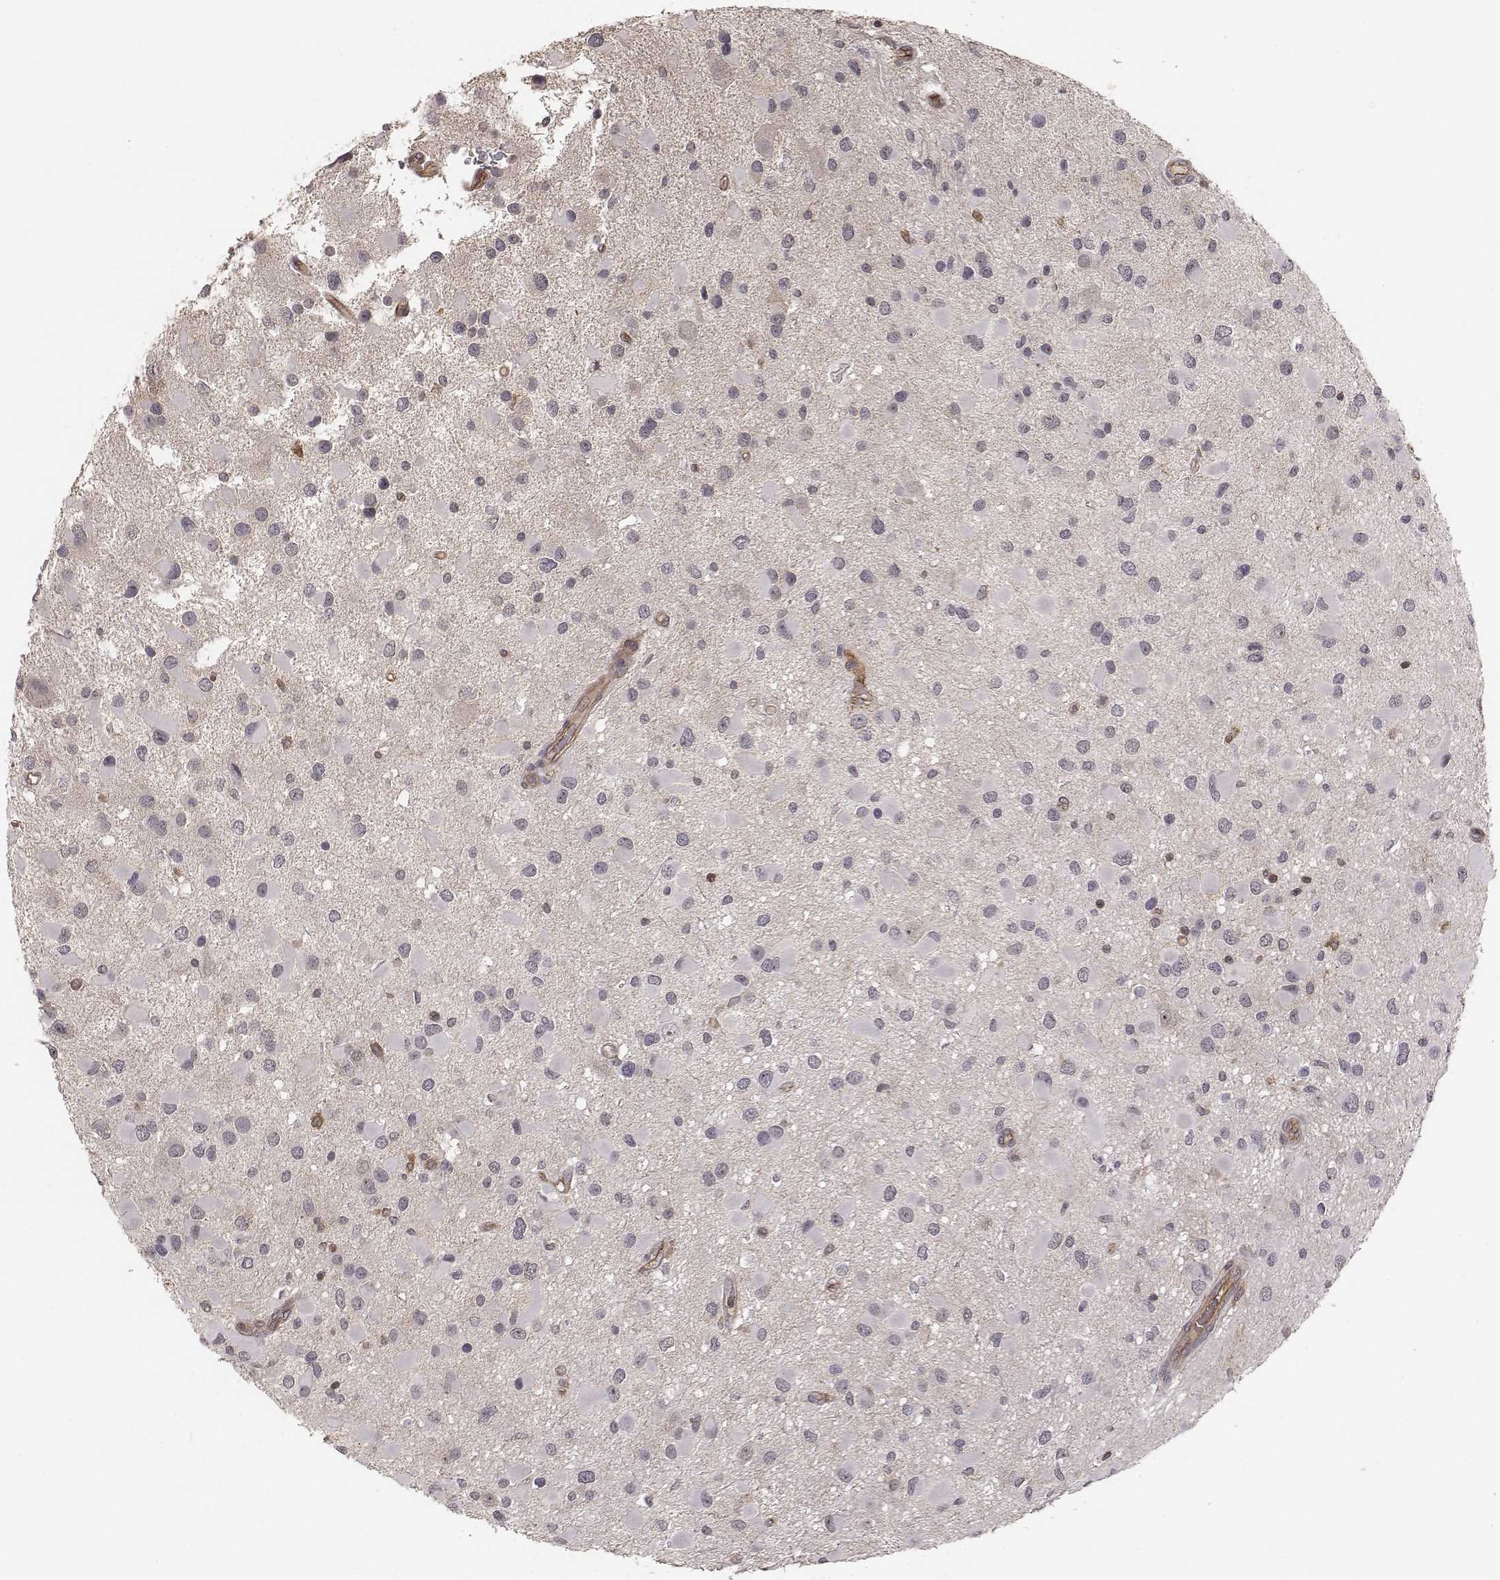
{"staining": {"intensity": "negative", "quantity": "none", "location": "none"}, "tissue": "glioma", "cell_type": "Tumor cells", "image_type": "cancer", "snomed": [{"axis": "morphology", "description": "Glioma, malignant, Low grade"}, {"axis": "topography", "description": "Brain"}], "caption": "There is no significant positivity in tumor cells of malignant glioma (low-grade). The staining was performed using DAB to visualize the protein expression in brown, while the nuclei were stained in blue with hematoxylin (Magnification: 20x).", "gene": "PTPRG", "patient": {"sex": "female", "age": 32}}